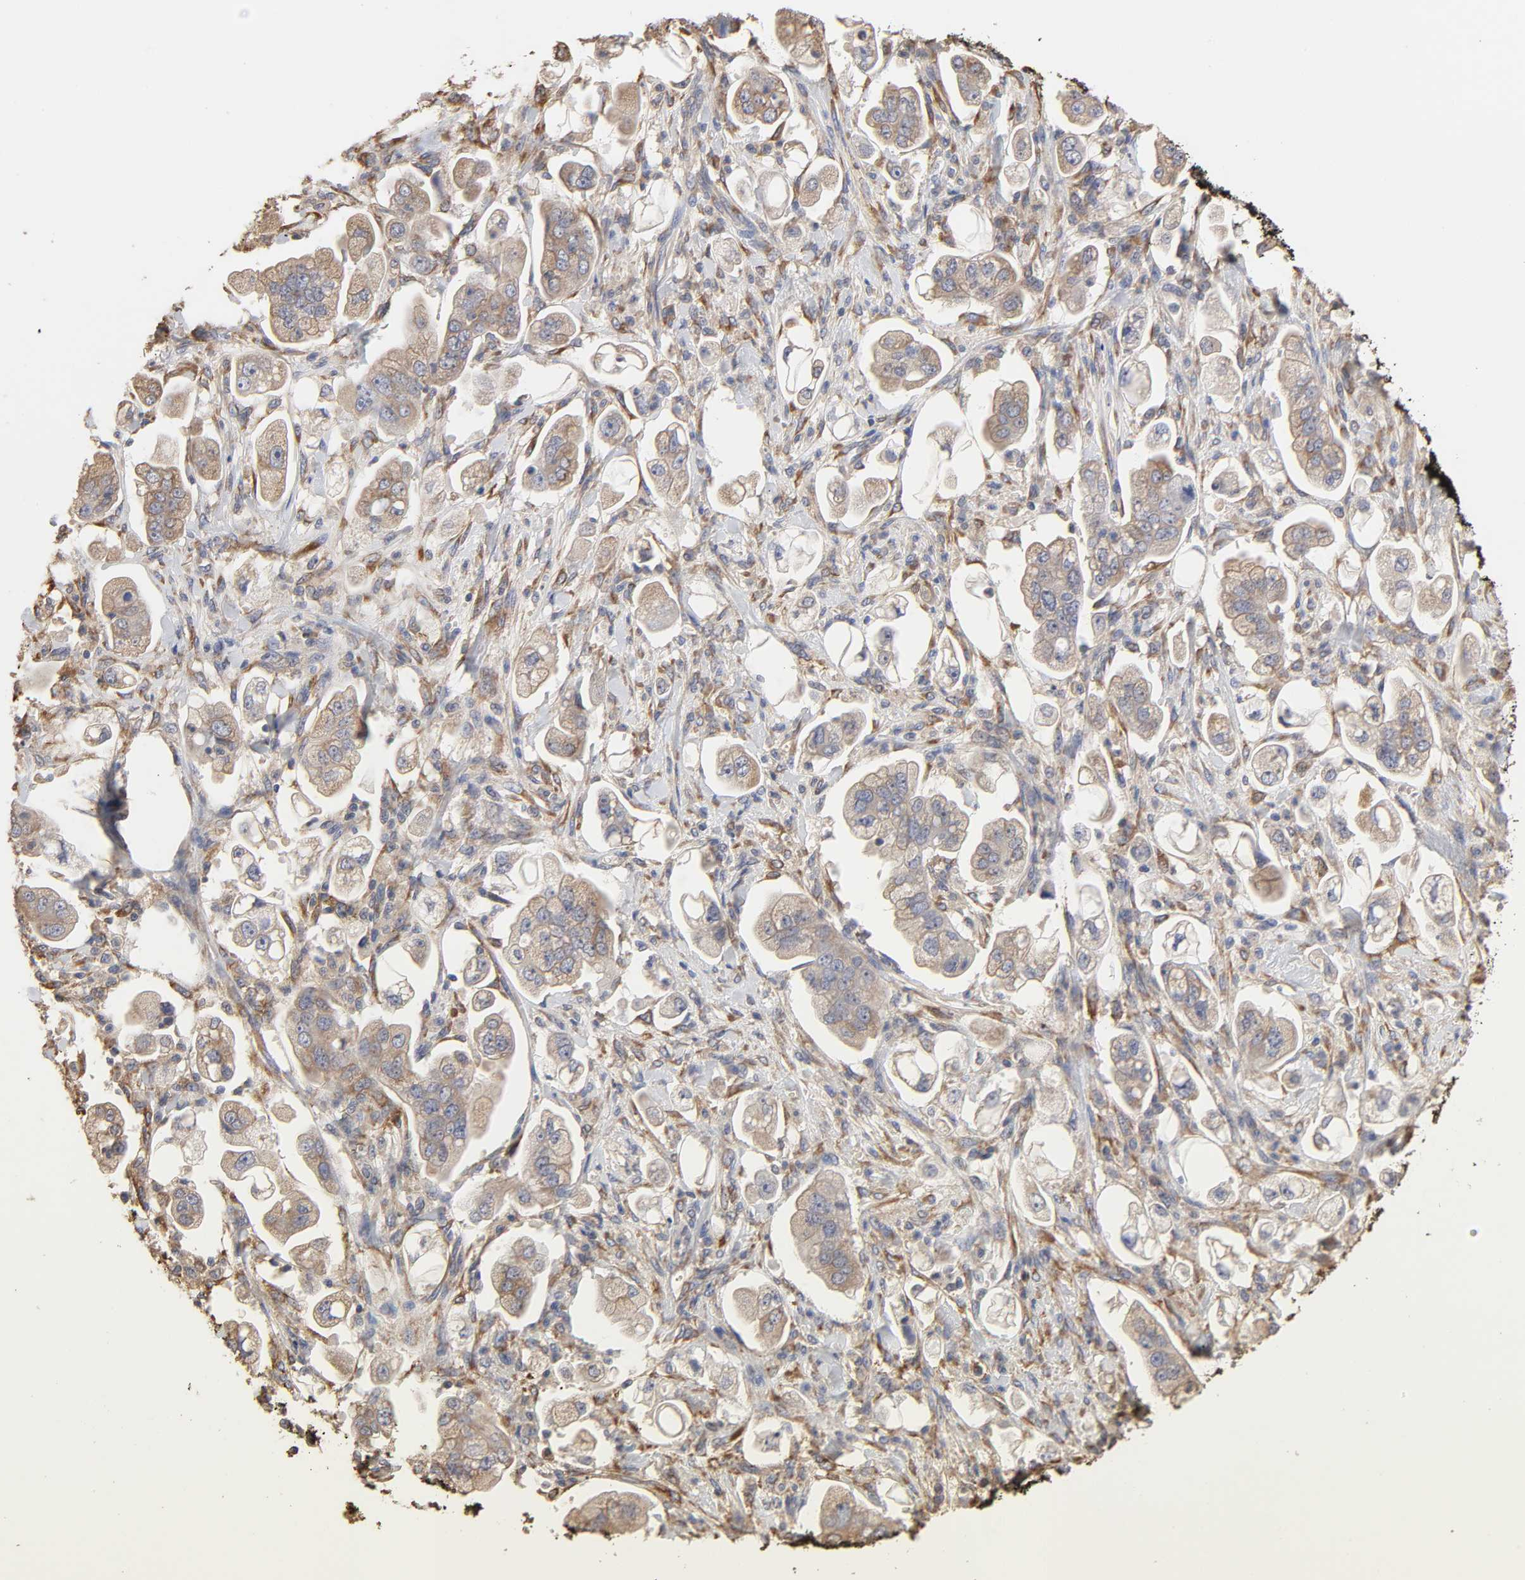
{"staining": {"intensity": "weak", "quantity": "25%-75%", "location": "cytoplasmic/membranous"}, "tissue": "stomach cancer", "cell_type": "Tumor cells", "image_type": "cancer", "snomed": [{"axis": "morphology", "description": "Adenocarcinoma, NOS"}, {"axis": "topography", "description": "Stomach"}], "caption": "Protein analysis of adenocarcinoma (stomach) tissue demonstrates weak cytoplasmic/membranous expression in about 25%-75% of tumor cells. The staining was performed using DAB to visualize the protein expression in brown, while the nuclei were stained in blue with hematoxylin (Magnification: 20x).", "gene": "EIF4G2", "patient": {"sex": "male", "age": 62}}